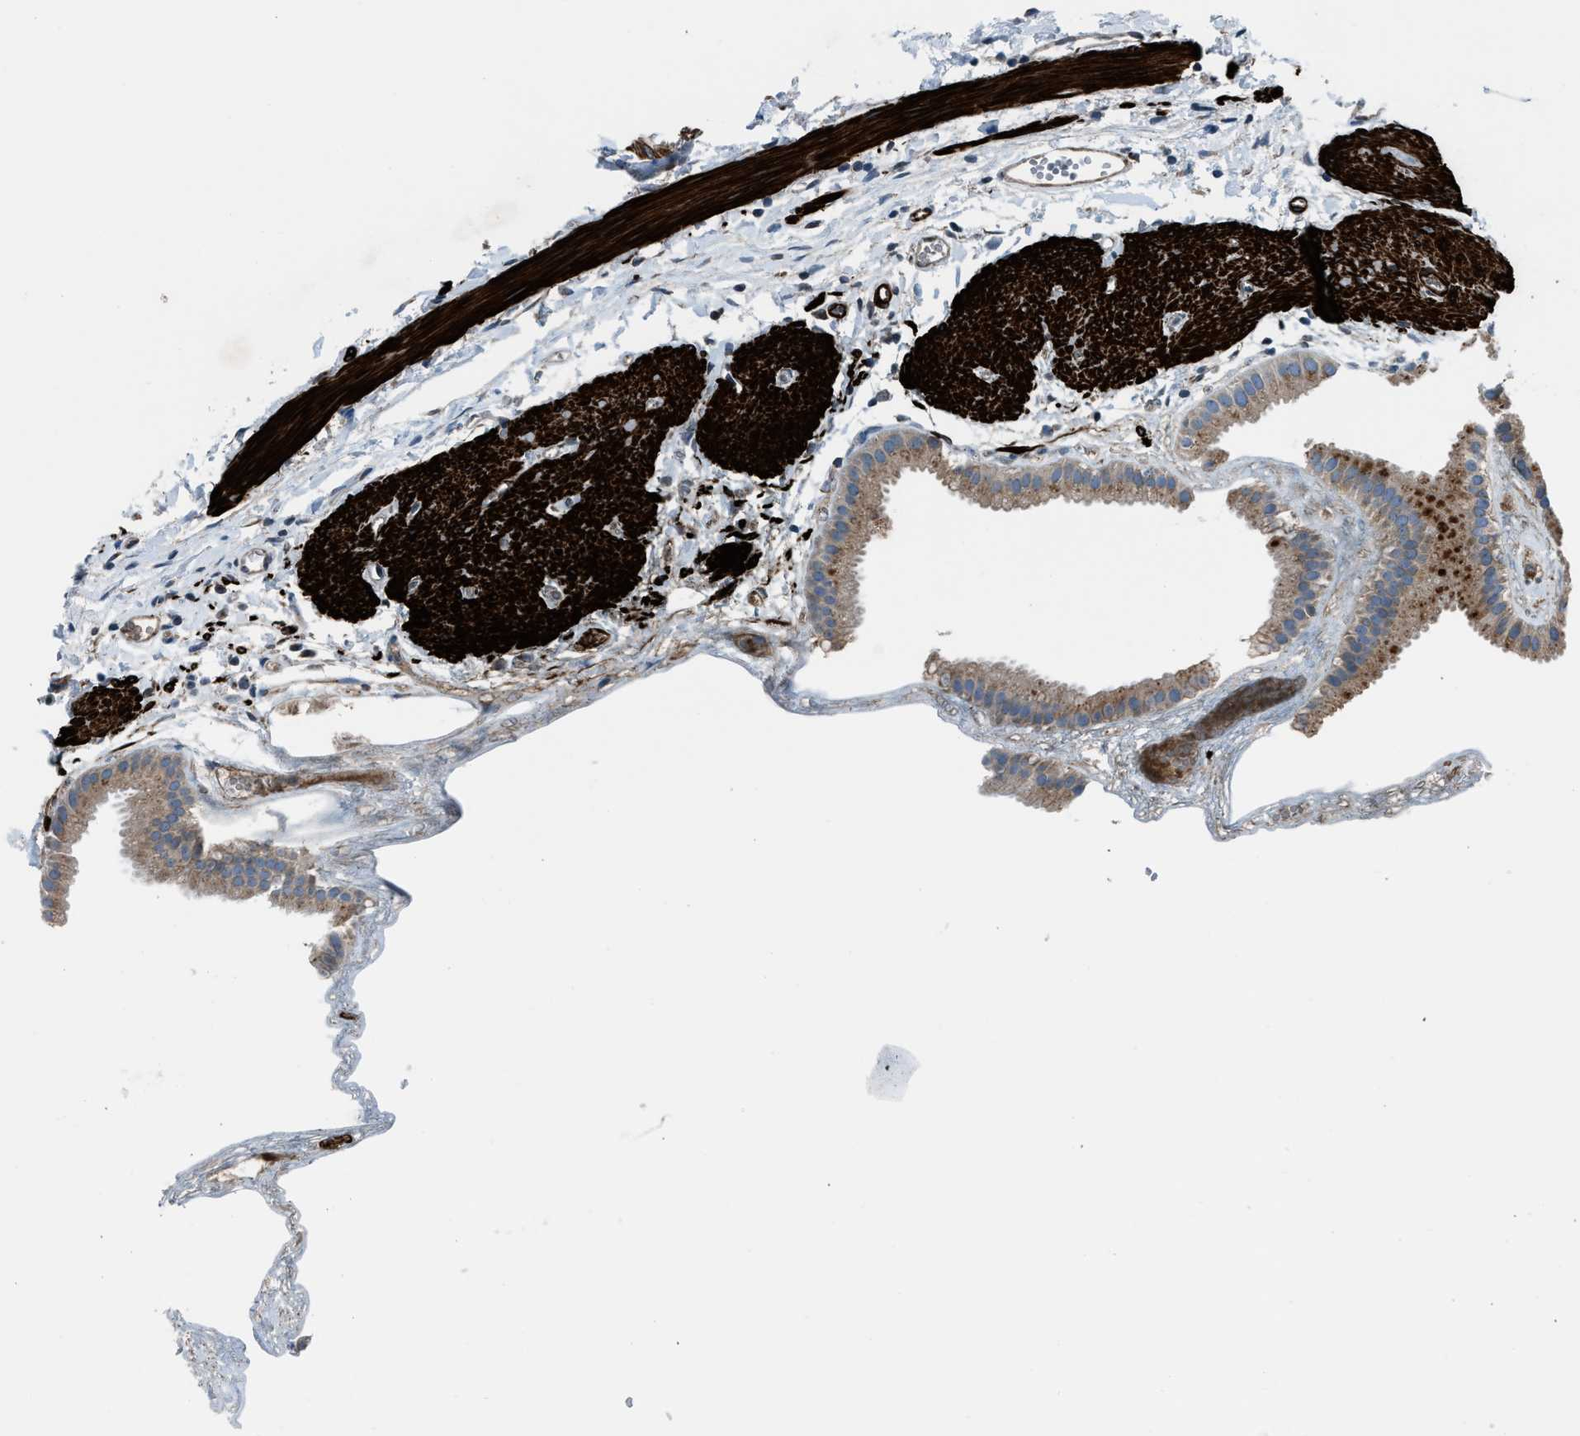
{"staining": {"intensity": "weak", "quantity": "25%-75%", "location": "cytoplasmic/membranous"}, "tissue": "gallbladder", "cell_type": "Glandular cells", "image_type": "normal", "snomed": [{"axis": "morphology", "description": "Normal tissue, NOS"}, {"axis": "topography", "description": "Gallbladder"}], "caption": "This image exhibits immunohistochemistry staining of benign gallbladder, with low weak cytoplasmic/membranous expression in about 25%-75% of glandular cells.", "gene": "LMBR1", "patient": {"sex": "female", "age": 64}}